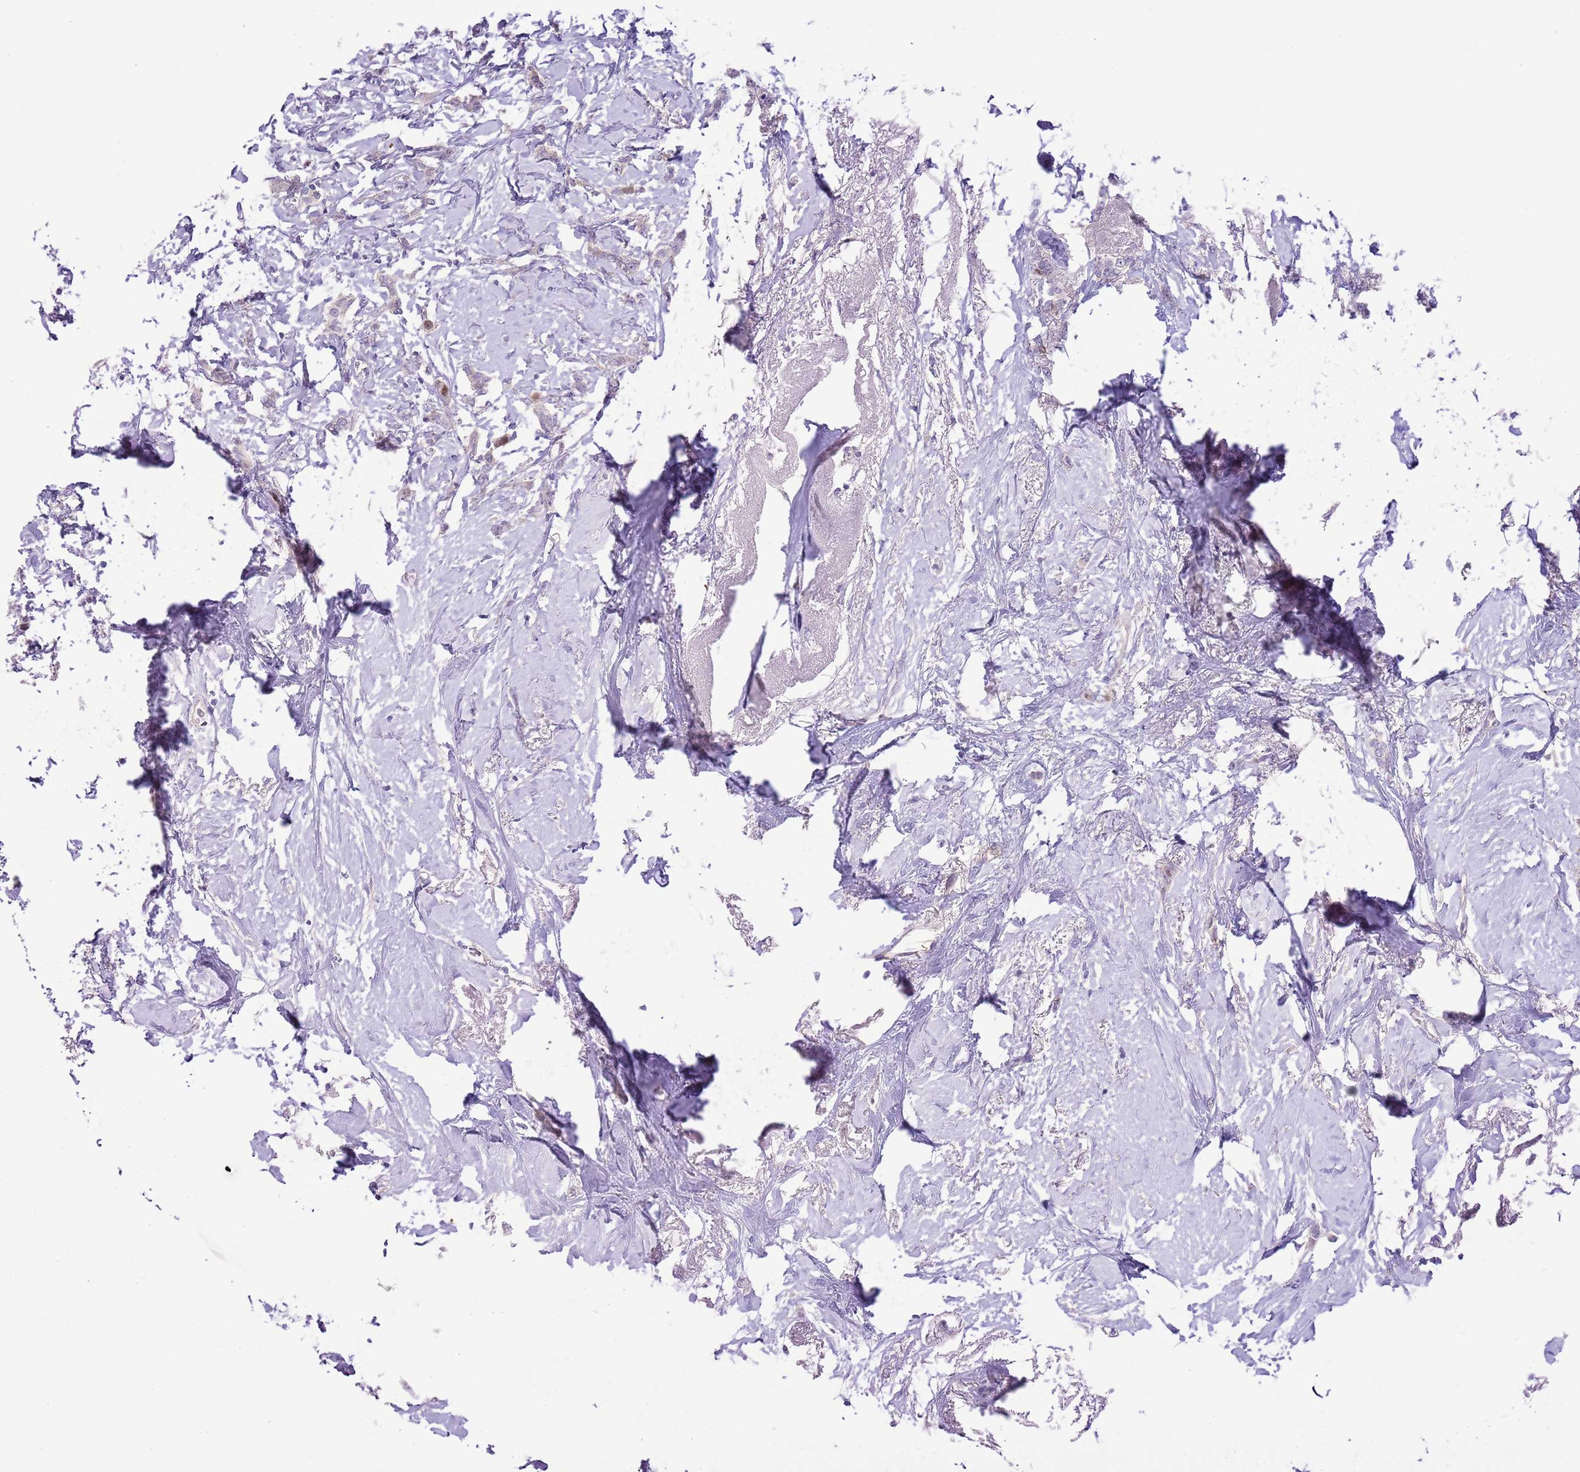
{"staining": {"intensity": "negative", "quantity": "none", "location": "none"}, "tissue": "breast cancer", "cell_type": "Tumor cells", "image_type": "cancer", "snomed": [{"axis": "morphology", "description": "Duct carcinoma"}, {"axis": "topography", "description": "Breast"}], "caption": "Protein analysis of breast infiltrating ductal carcinoma displays no significant positivity in tumor cells.", "gene": "FBRSL1", "patient": {"sex": "female", "age": 72}}